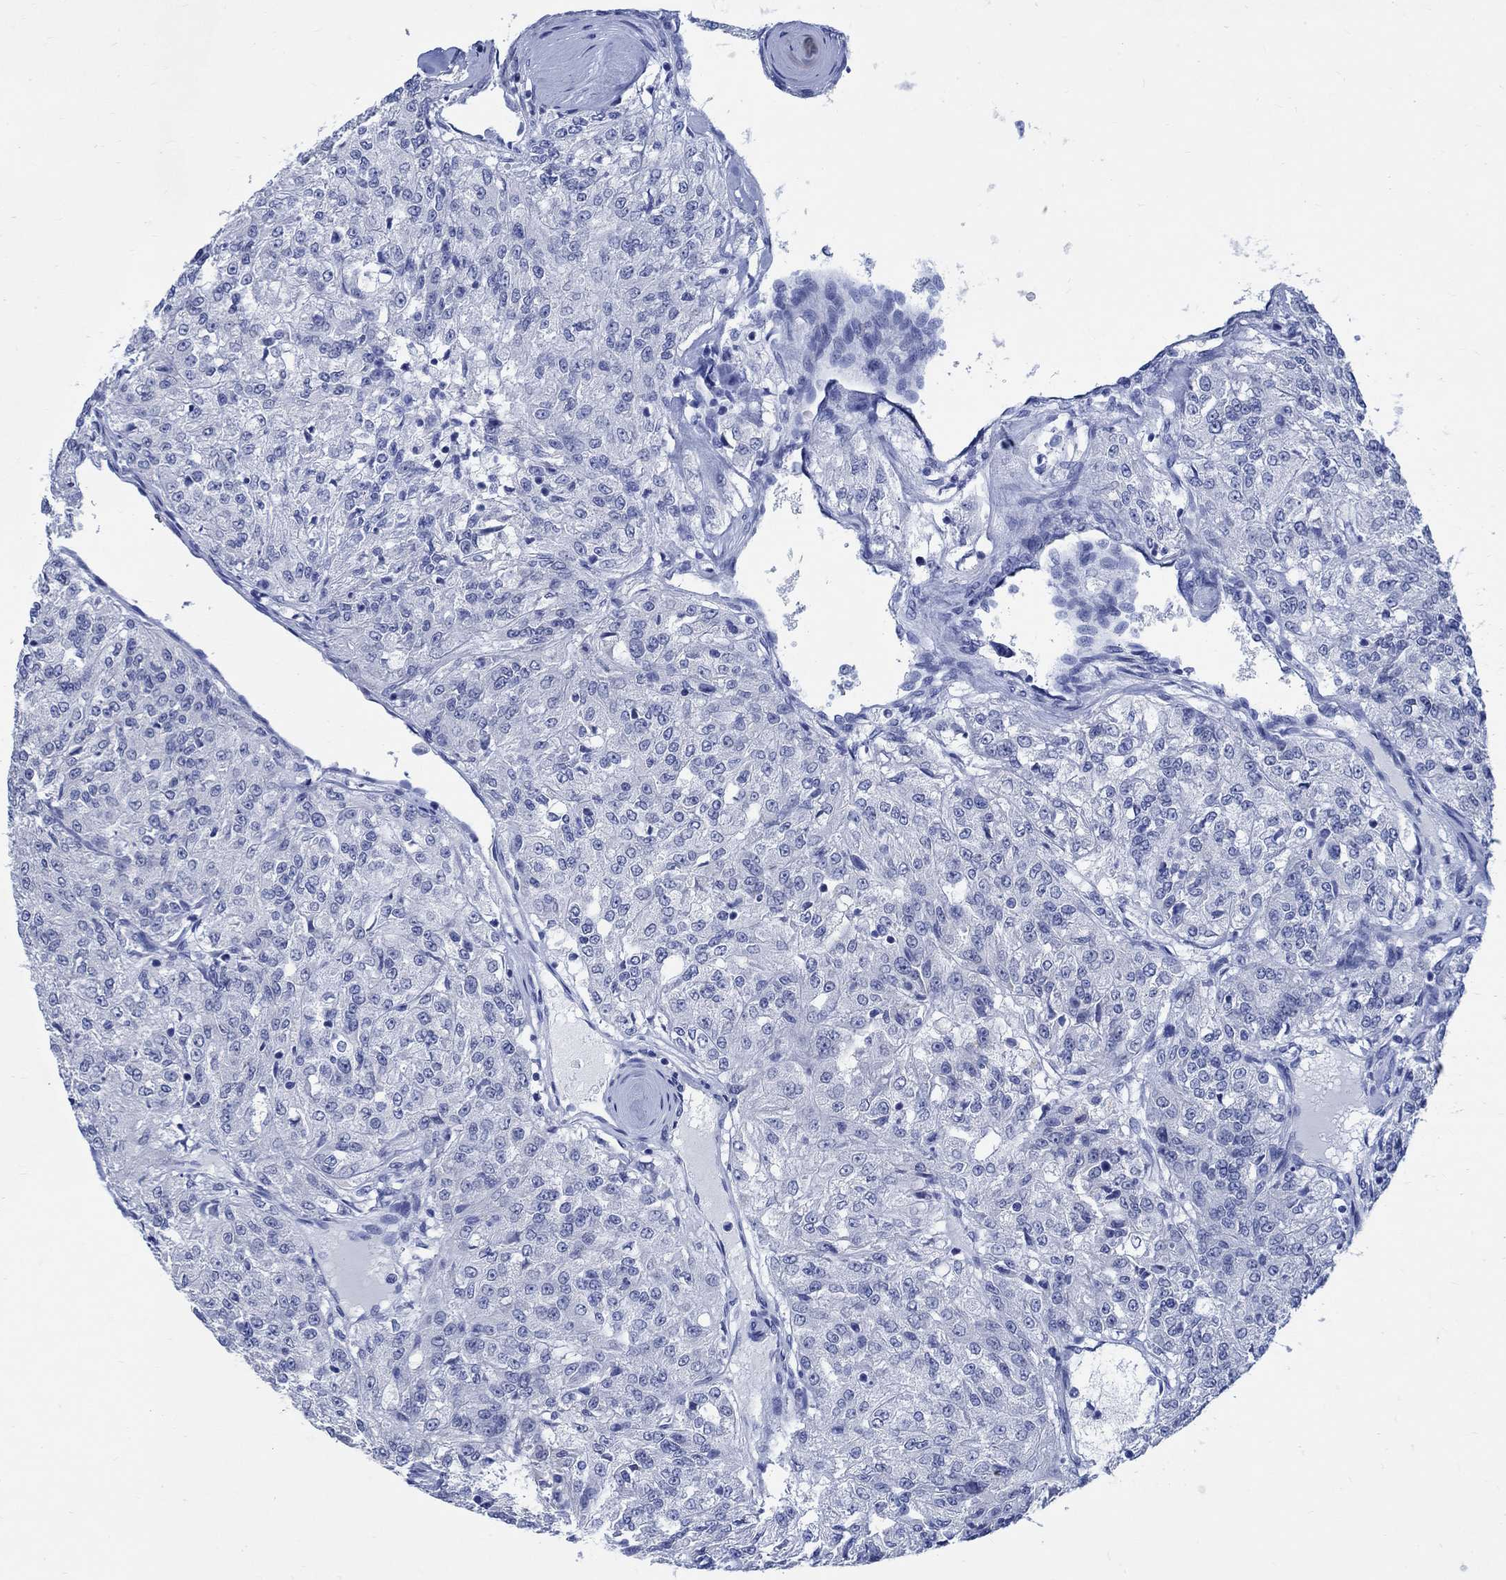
{"staining": {"intensity": "negative", "quantity": "none", "location": "none"}, "tissue": "renal cancer", "cell_type": "Tumor cells", "image_type": "cancer", "snomed": [{"axis": "morphology", "description": "Adenocarcinoma, NOS"}, {"axis": "topography", "description": "Kidney"}], "caption": "IHC micrograph of neoplastic tissue: renal cancer stained with DAB demonstrates no significant protein positivity in tumor cells.", "gene": "CAMK2N1", "patient": {"sex": "female", "age": 63}}